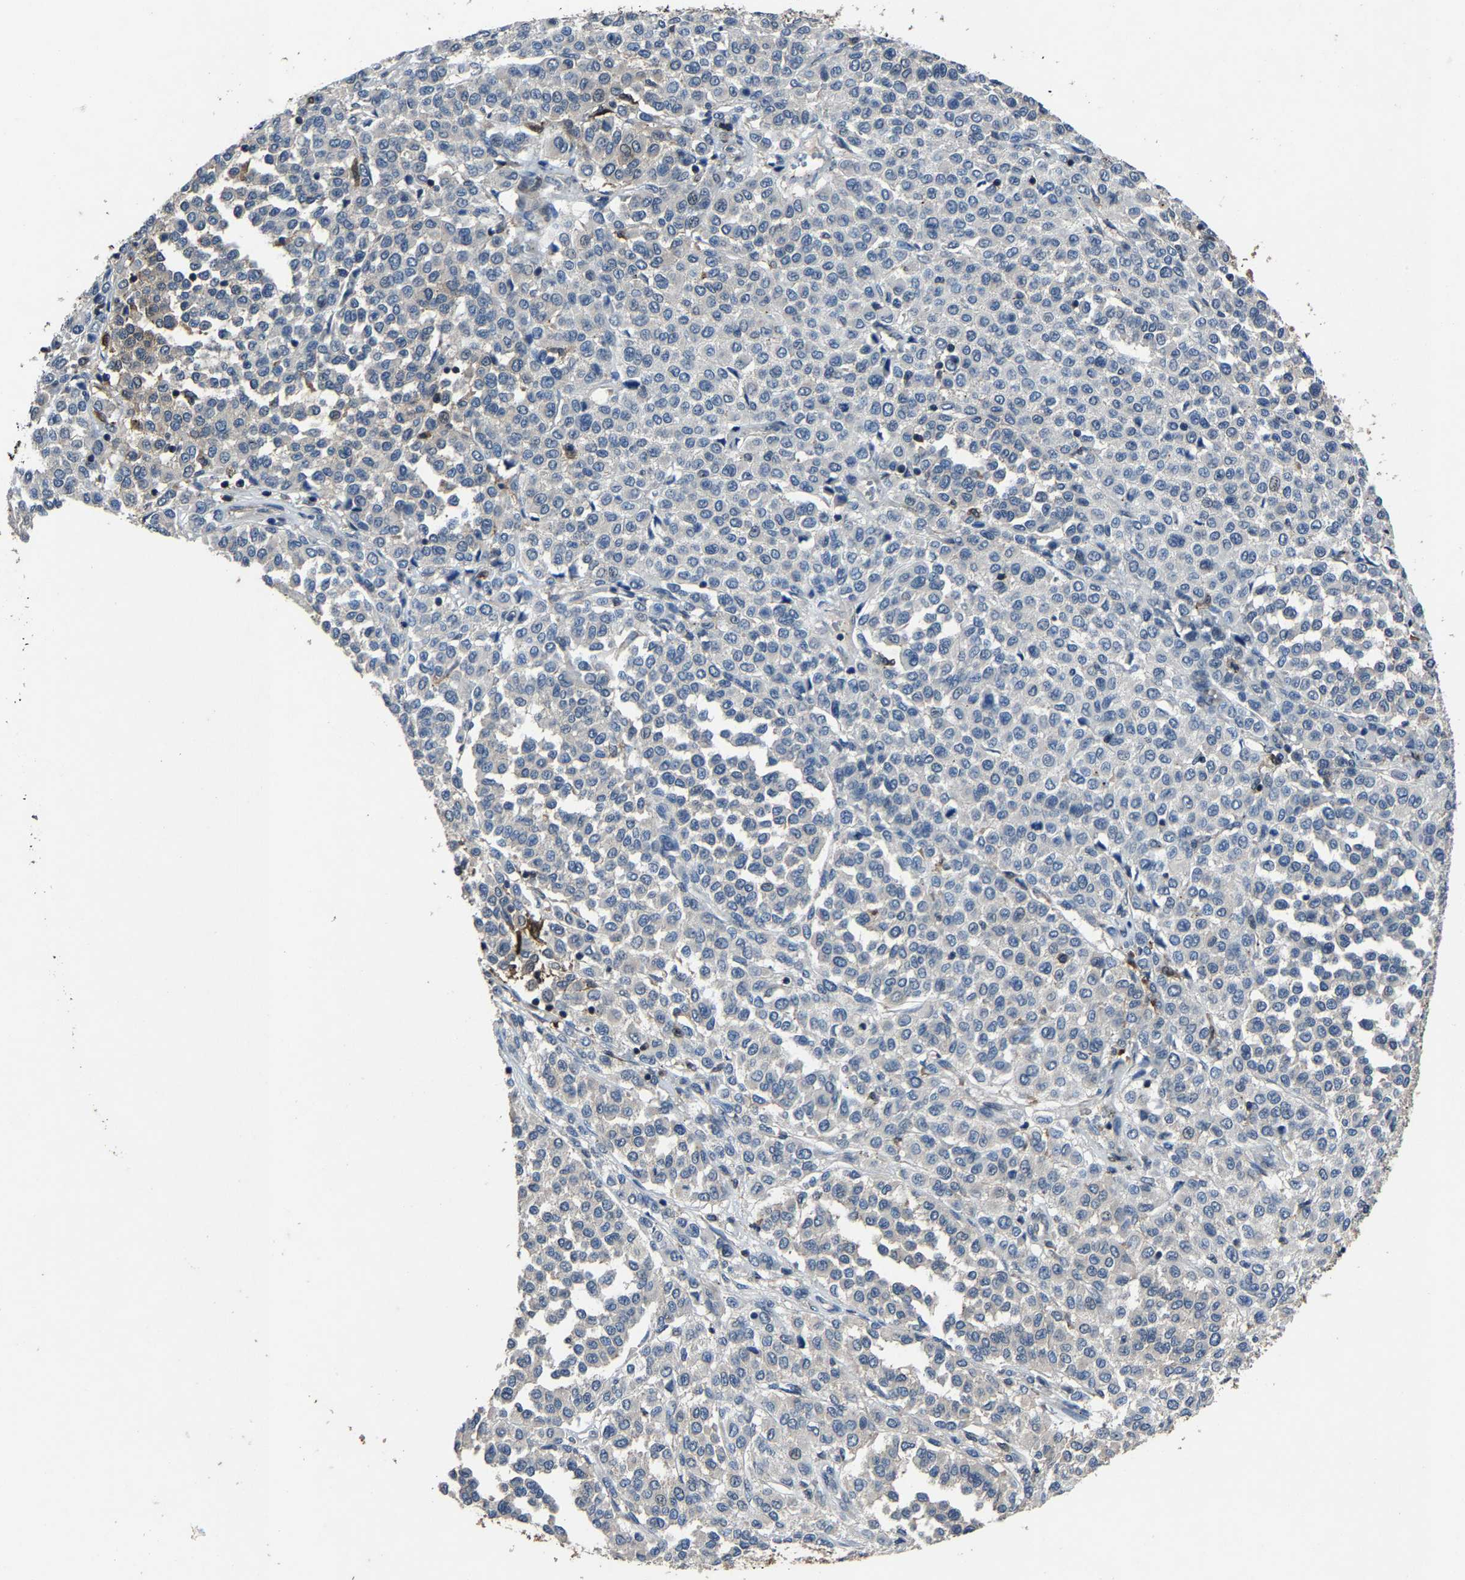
{"staining": {"intensity": "negative", "quantity": "none", "location": "none"}, "tissue": "melanoma", "cell_type": "Tumor cells", "image_type": "cancer", "snomed": [{"axis": "morphology", "description": "Malignant melanoma, Metastatic site"}, {"axis": "topography", "description": "Pancreas"}], "caption": "A histopathology image of melanoma stained for a protein shows no brown staining in tumor cells.", "gene": "PCNX2", "patient": {"sex": "female", "age": 30}}